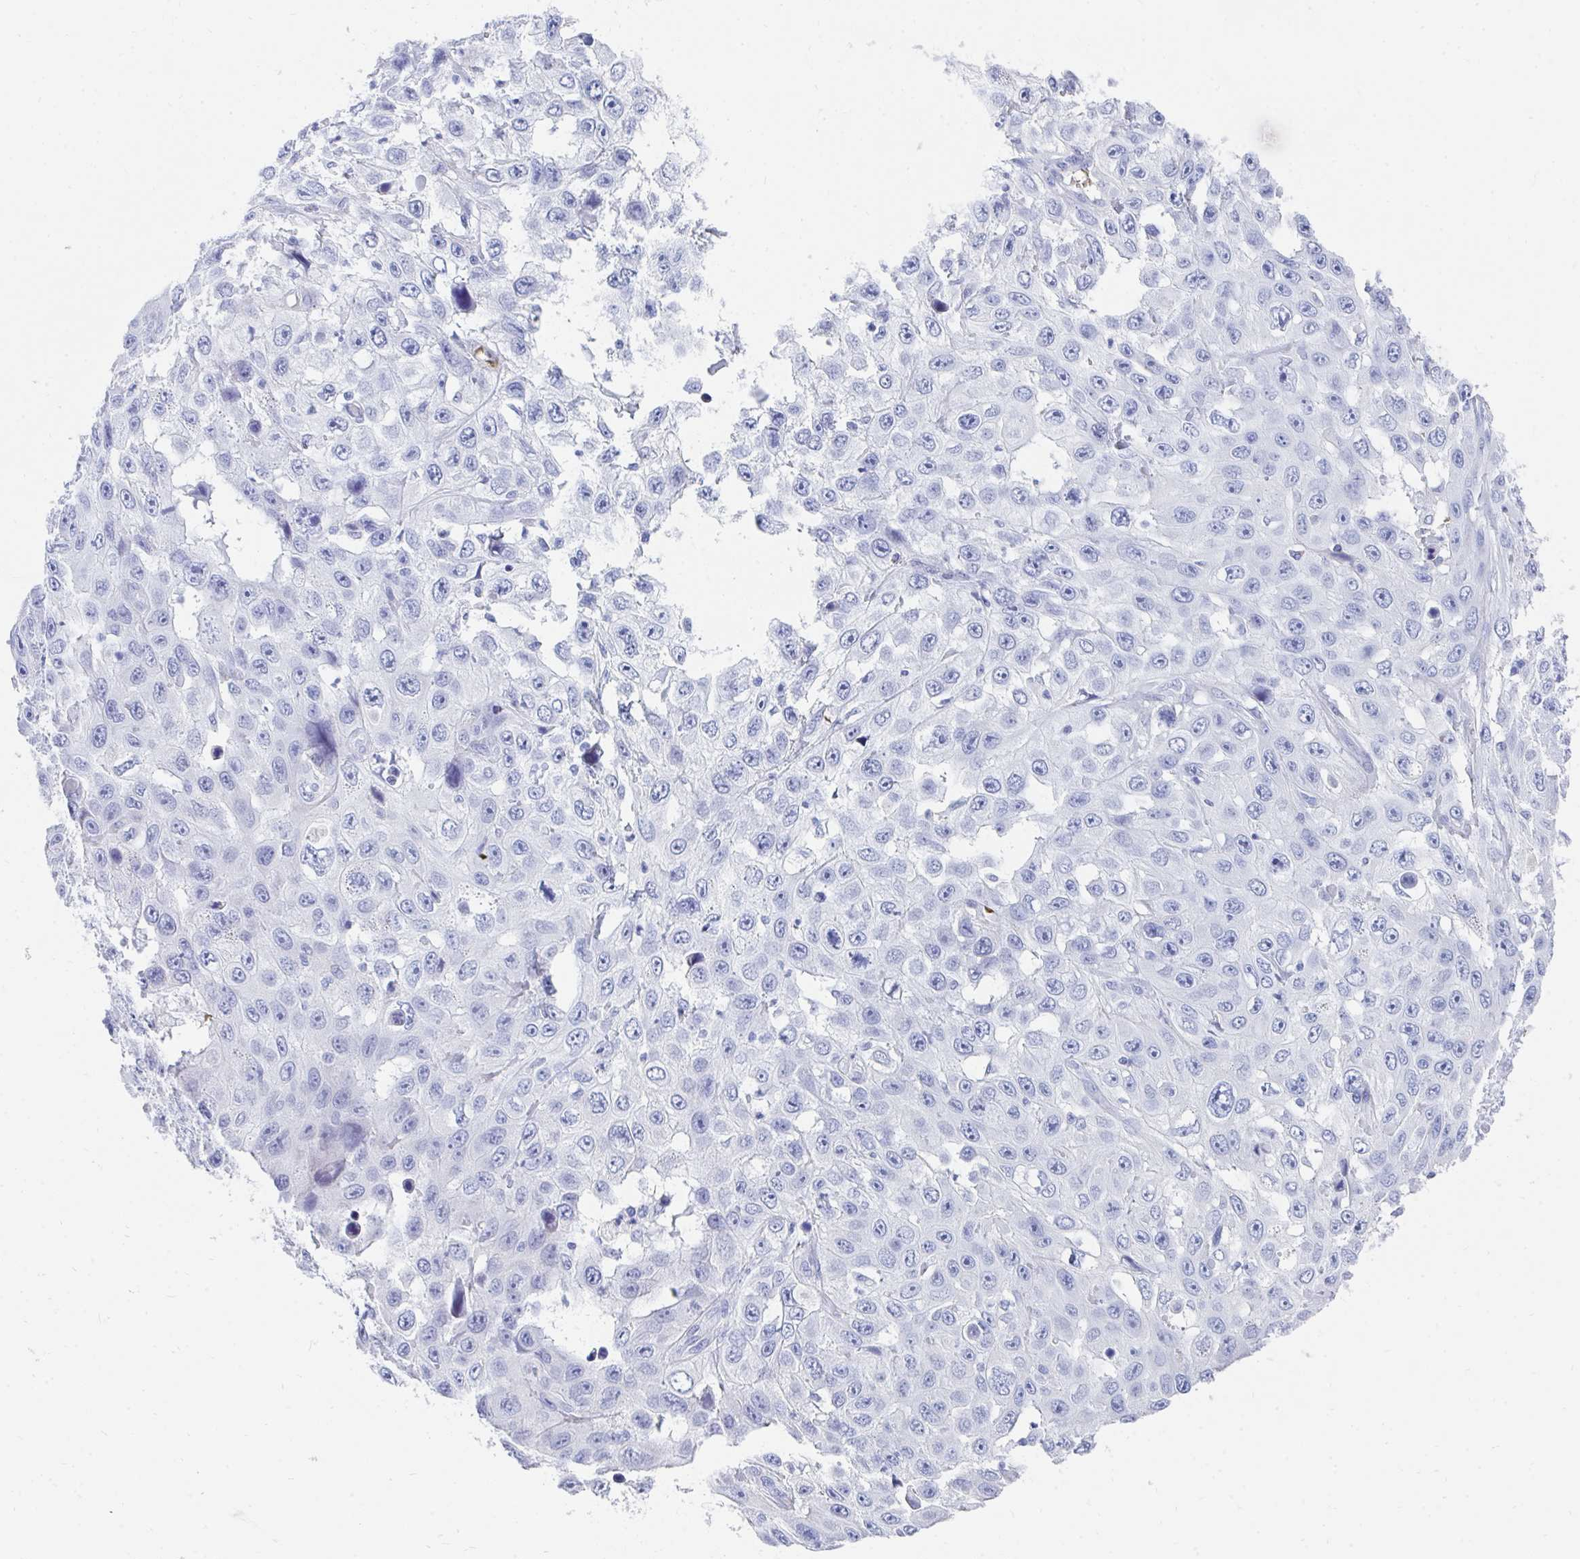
{"staining": {"intensity": "negative", "quantity": "none", "location": "none"}, "tissue": "skin cancer", "cell_type": "Tumor cells", "image_type": "cancer", "snomed": [{"axis": "morphology", "description": "Squamous cell carcinoma, NOS"}, {"axis": "topography", "description": "Skin"}], "caption": "An immunohistochemistry photomicrograph of skin cancer (squamous cell carcinoma) is shown. There is no staining in tumor cells of skin cancer (squamous cell carcinoma). (DAB IHC with hematoxylin counter stain).", "gene": "MROH2B", "patient": {"sex": "male", "age": 82}}